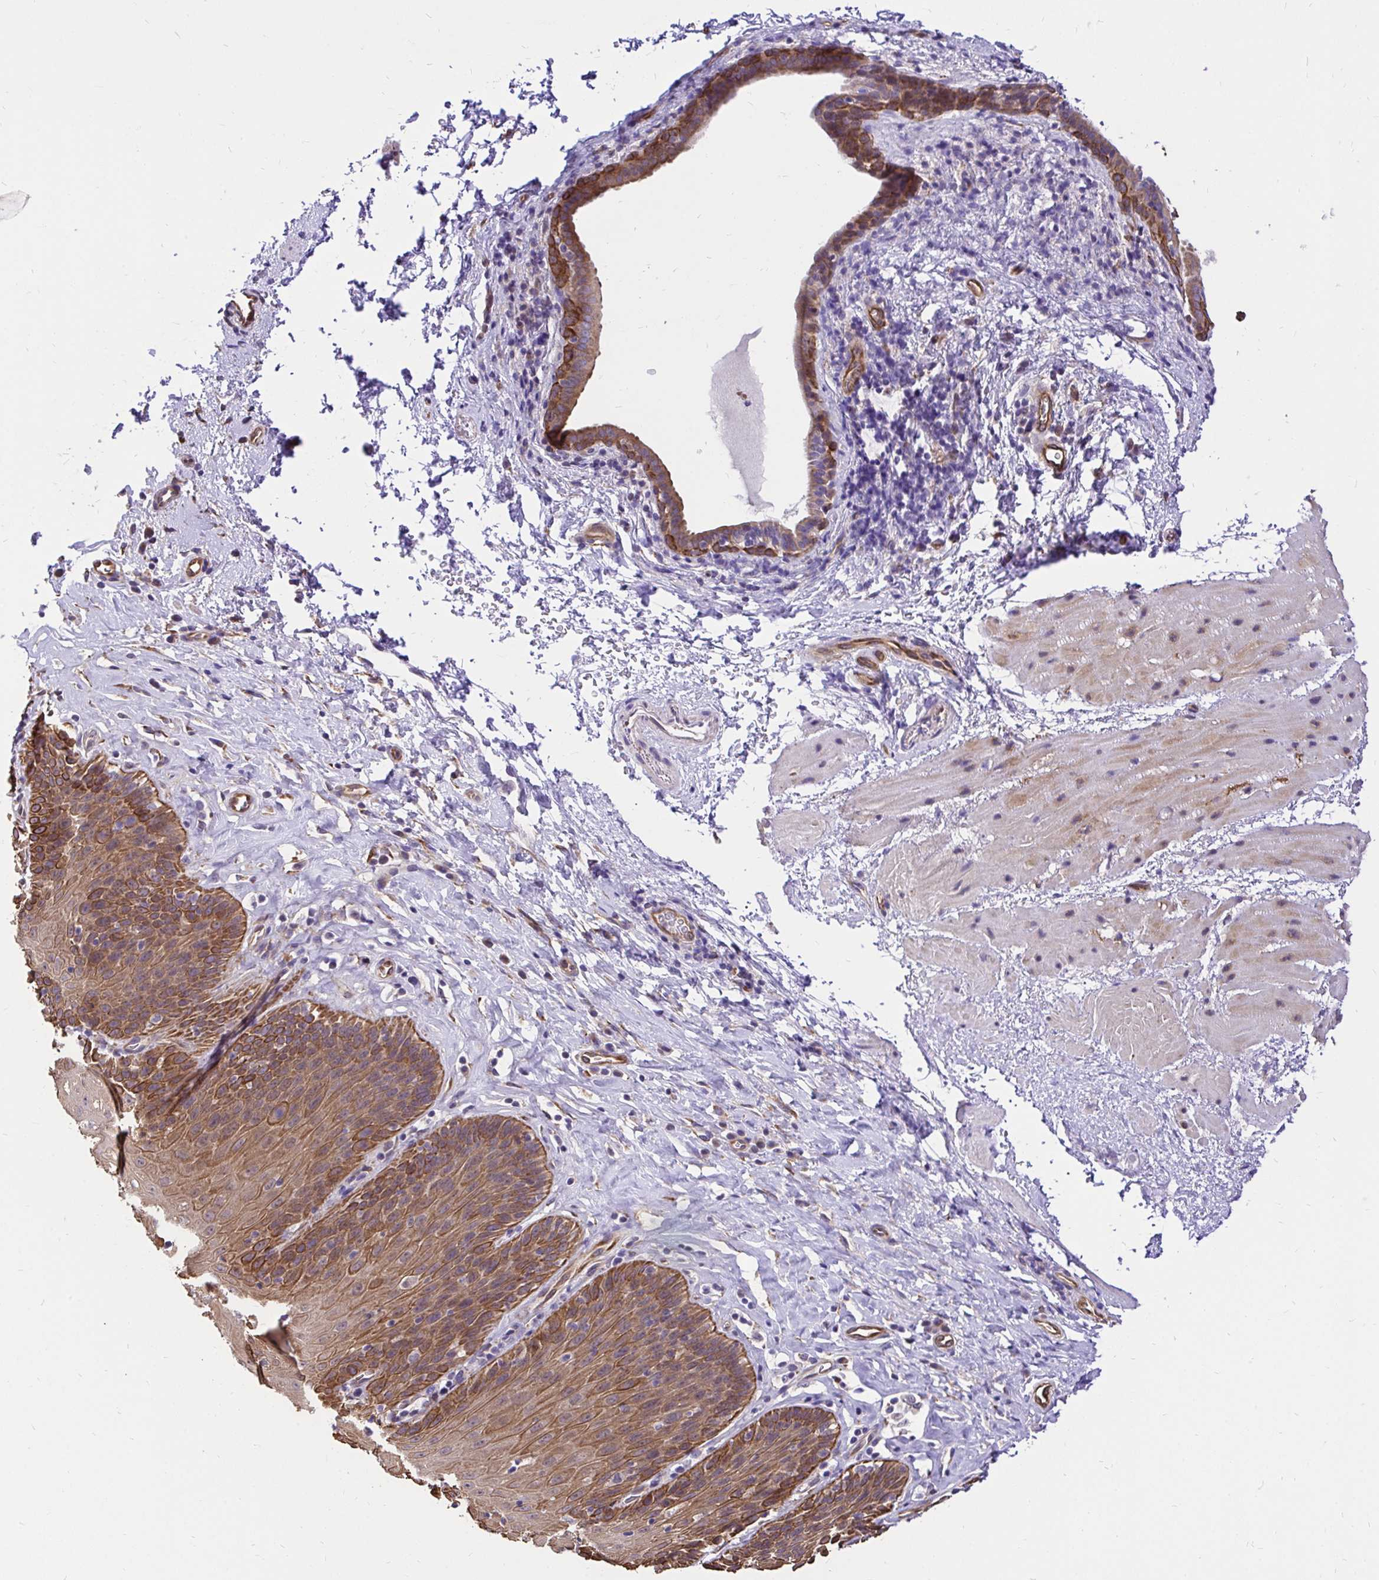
{"staining": {"intensity": "strong", "quantity": "25%-75%", "location": "cytoplasmic/membranous"}, "tissue": "esophagus", "cell_type": "Squamous epithelial cells", "image_type": "normal", "snomed": [{"axis": "morphology", "description": "Normal tissue, NOS"}, {"axis": "topography", "description": "Esophagus"}], "caption": "DAB (3,3'-diaminobenzidine) immunohistochemical staining of benign esophagus displays strong cytoplasmic/membranous protein staining in about 25%-75% of squamous epithelial cells.", "gene": "CCDC122", "patient": {"sex": "female", "age": 61}}